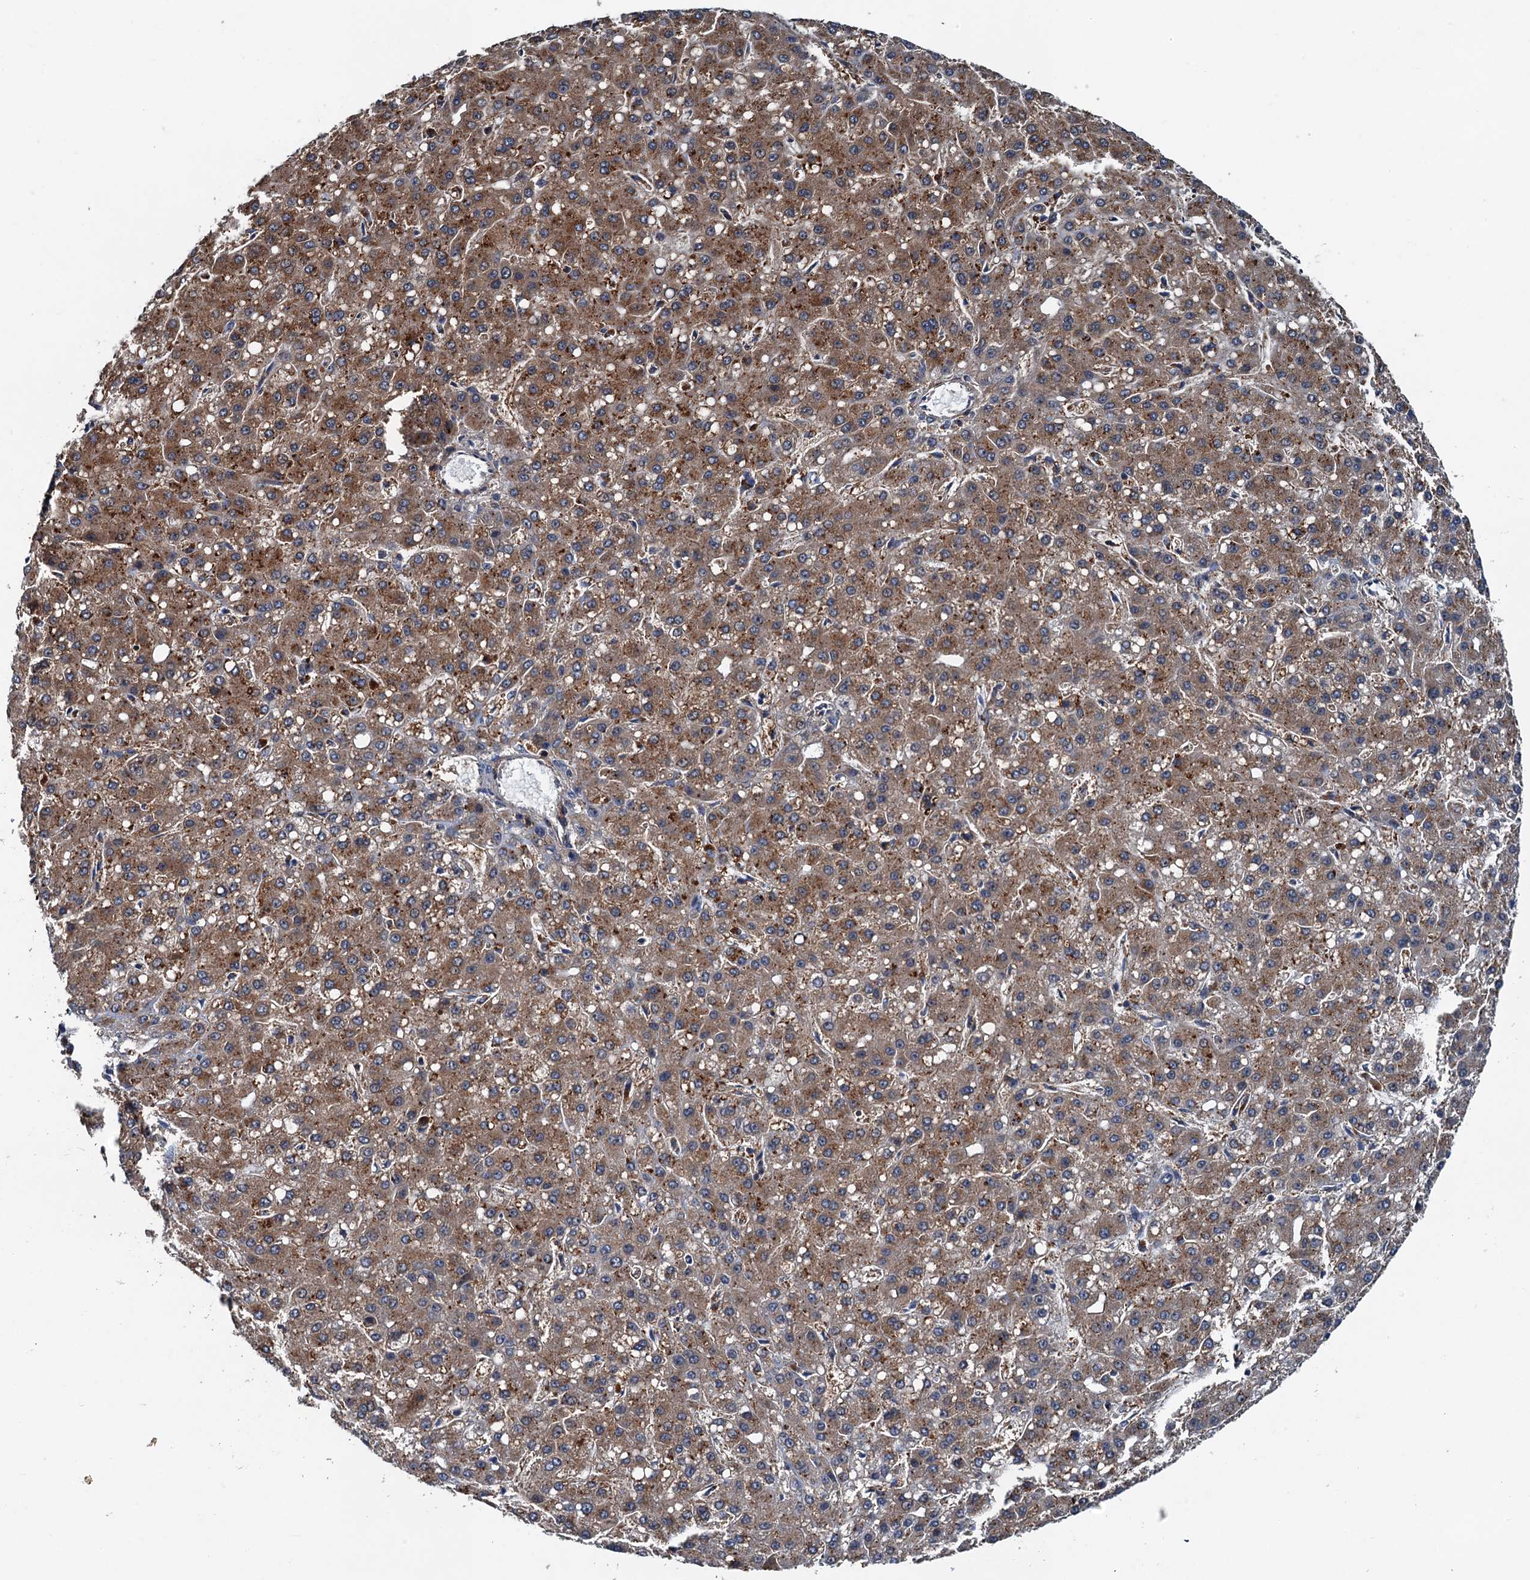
{"staining": {"intensity": "moderate", "quantity": ">75%", "location": "cytoplasmic/membranous"}, "tissue": "liver cancer", "cell_type": "Tumor cells", "image_type": "cancer", "snomed": [{"axis": "morphology", "description": "Carcinoma, Hepatocellular, NOS"}, {"axis": "topography", "description": "Liver"}], "caption": "Protein analysis of liver cancer tissue reveals moderate cytoplasmic/membranous positivity in about >75% of tumor cells.", "gene": "EFL1", "patient": {"sex": "male", "age": 67}}